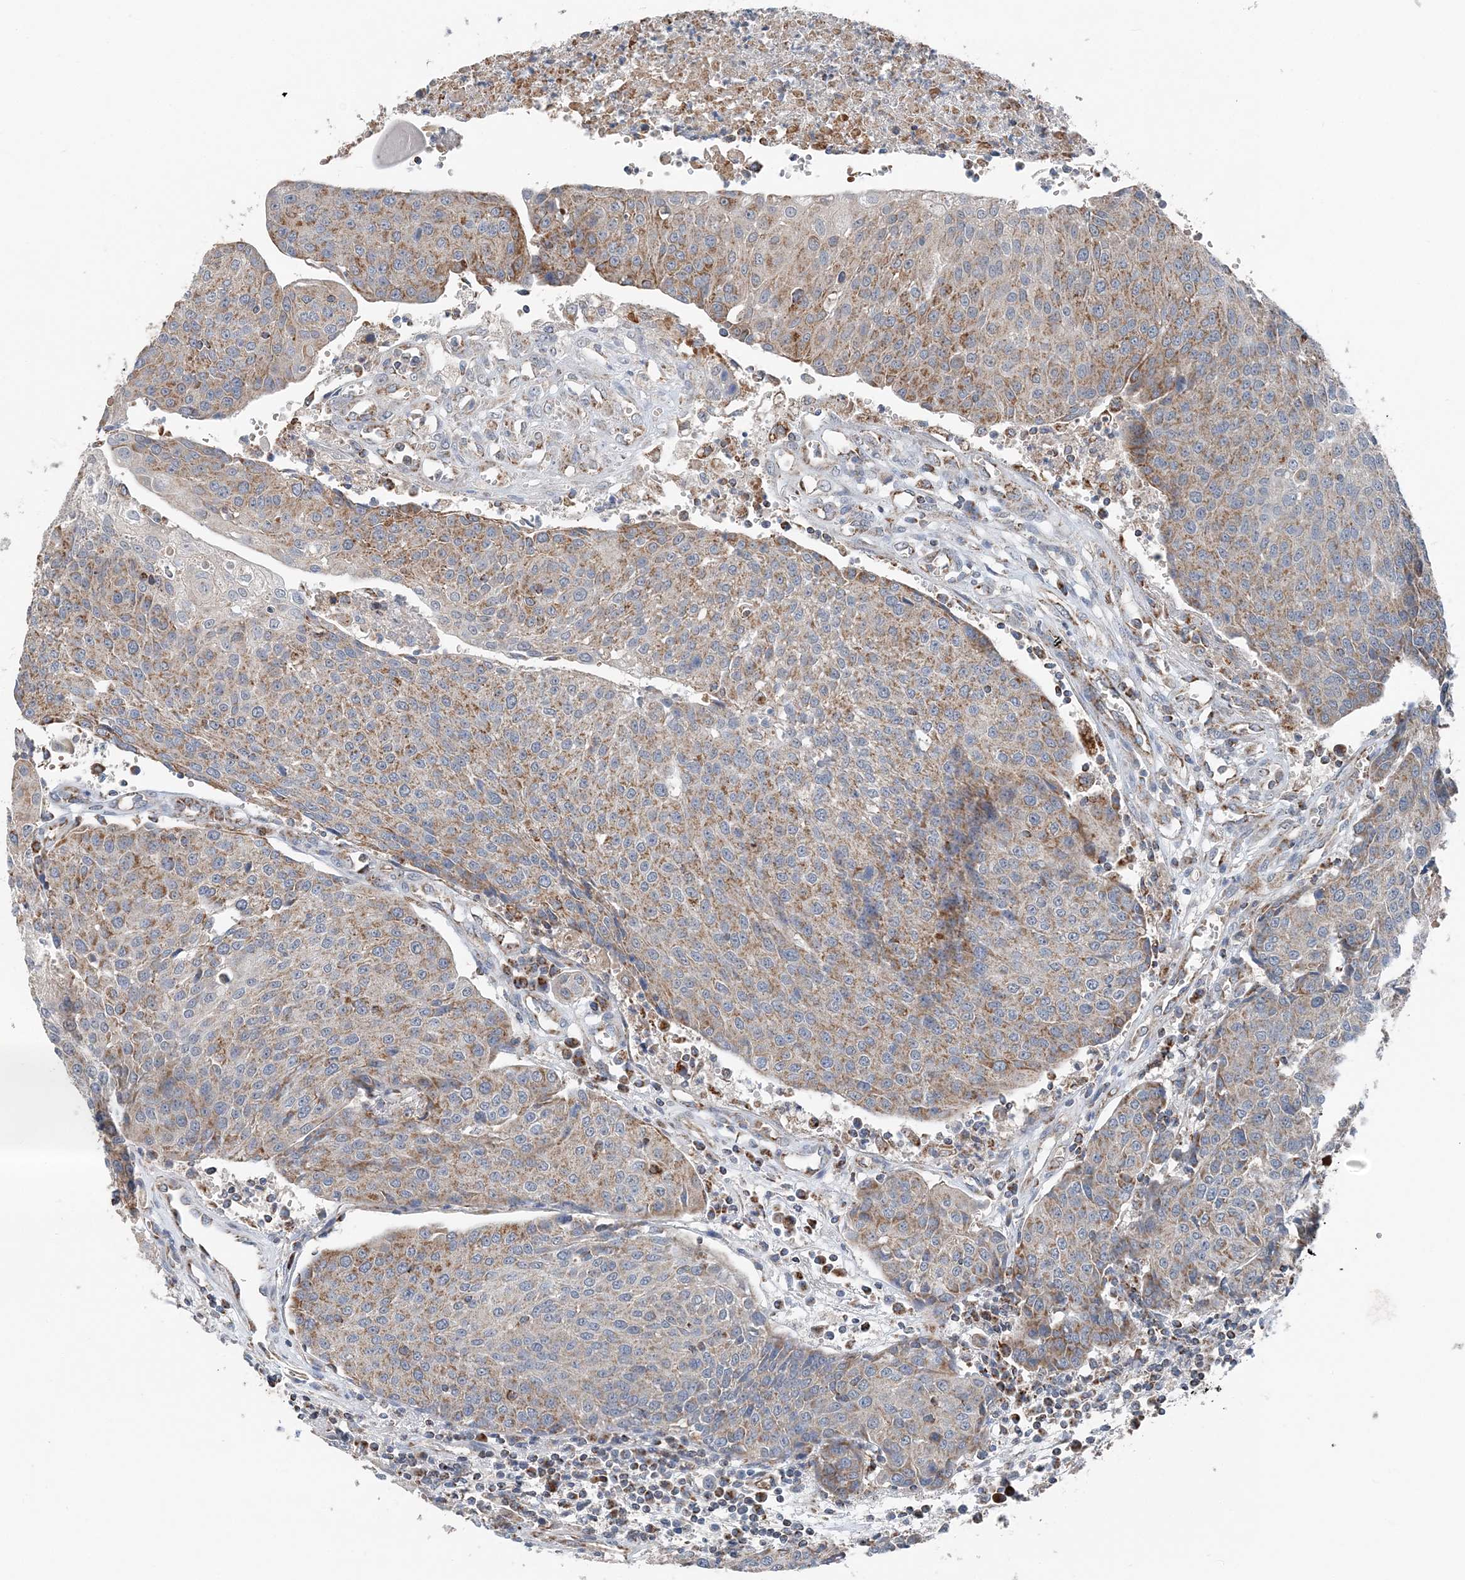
{"staining": {"intensity": "moderate", "quantity": ">75%", "location": "cytoplasmic/membranous"}, "tissue": "urothelial cancer", "cell_type": "Tumor cells", "image_type": "cancer", "snomed": [{"axis": "morphology", "description": "Urothelial carcinoma, High grade"}, {"axis": "topography", "description": "Urinary bladder"}], "caption": "There is medium levels of moderate cytoplasmic/membranous staining in tumor cells of urothelial cancer, as demonstrated by immunohistochemical staining (brown color).", "gene": "SPRY2", "patient": {"sex": "female", "age": 85}}